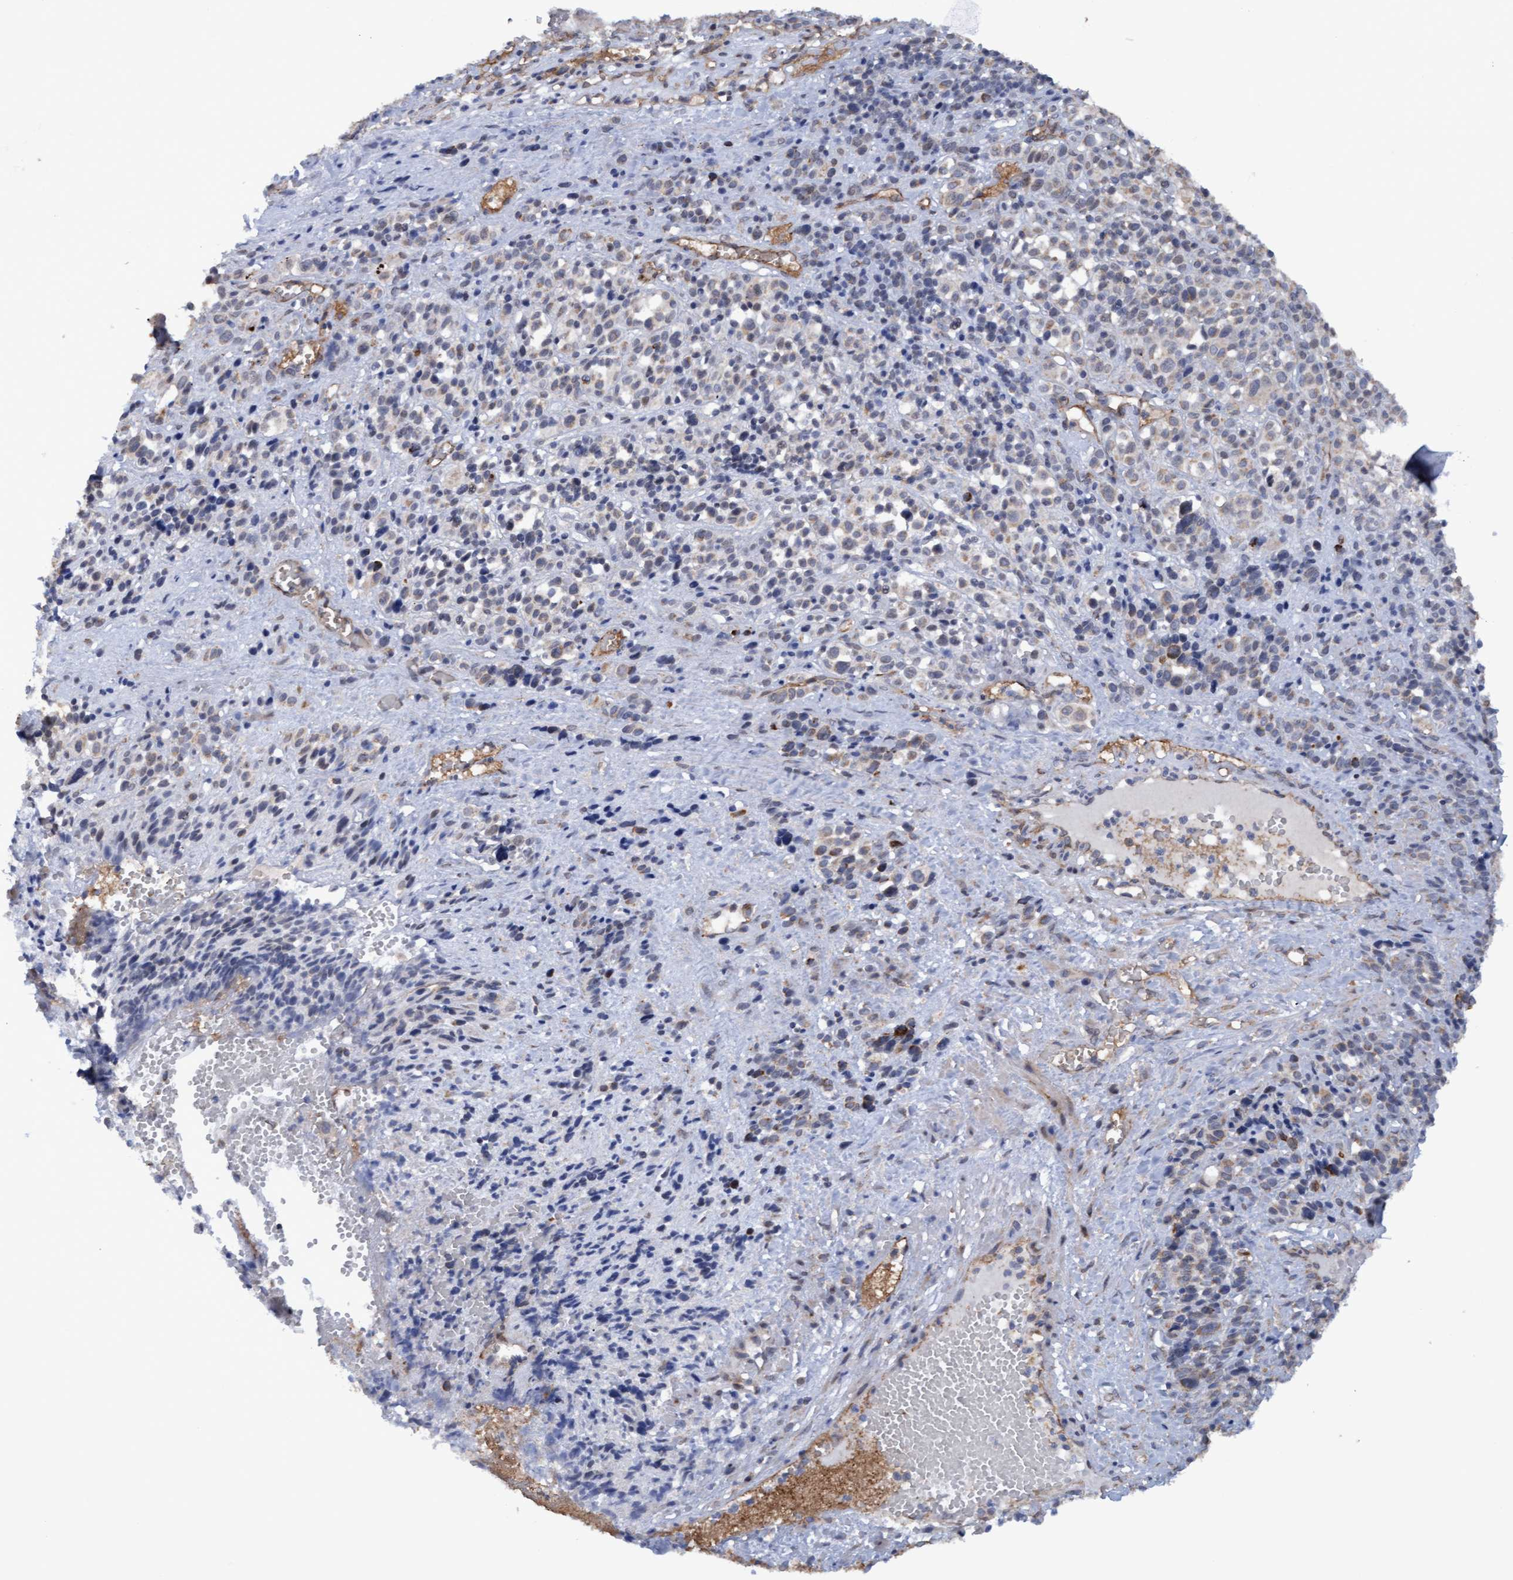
{"staining": {"intensity": "weak", "quantity": "<25%", "location": "cytoplasmic/membranous"}, "tissue": "melanoma", "cell_type": "Tumor cells", "image_type": "cancer", "snomed": [{"axis": "morphology", "description": "Malignant melanoma, Metastatic site"}, {"axis": "topography", "description": "Skin"}], "caption": "Immunohistochemistry photomicrograph of human melanoma stained for a protein (brown), which exhibits no staining in tumor cells.", "gene": "MGLL", "patient": {"sex": "female", "age": 74}}